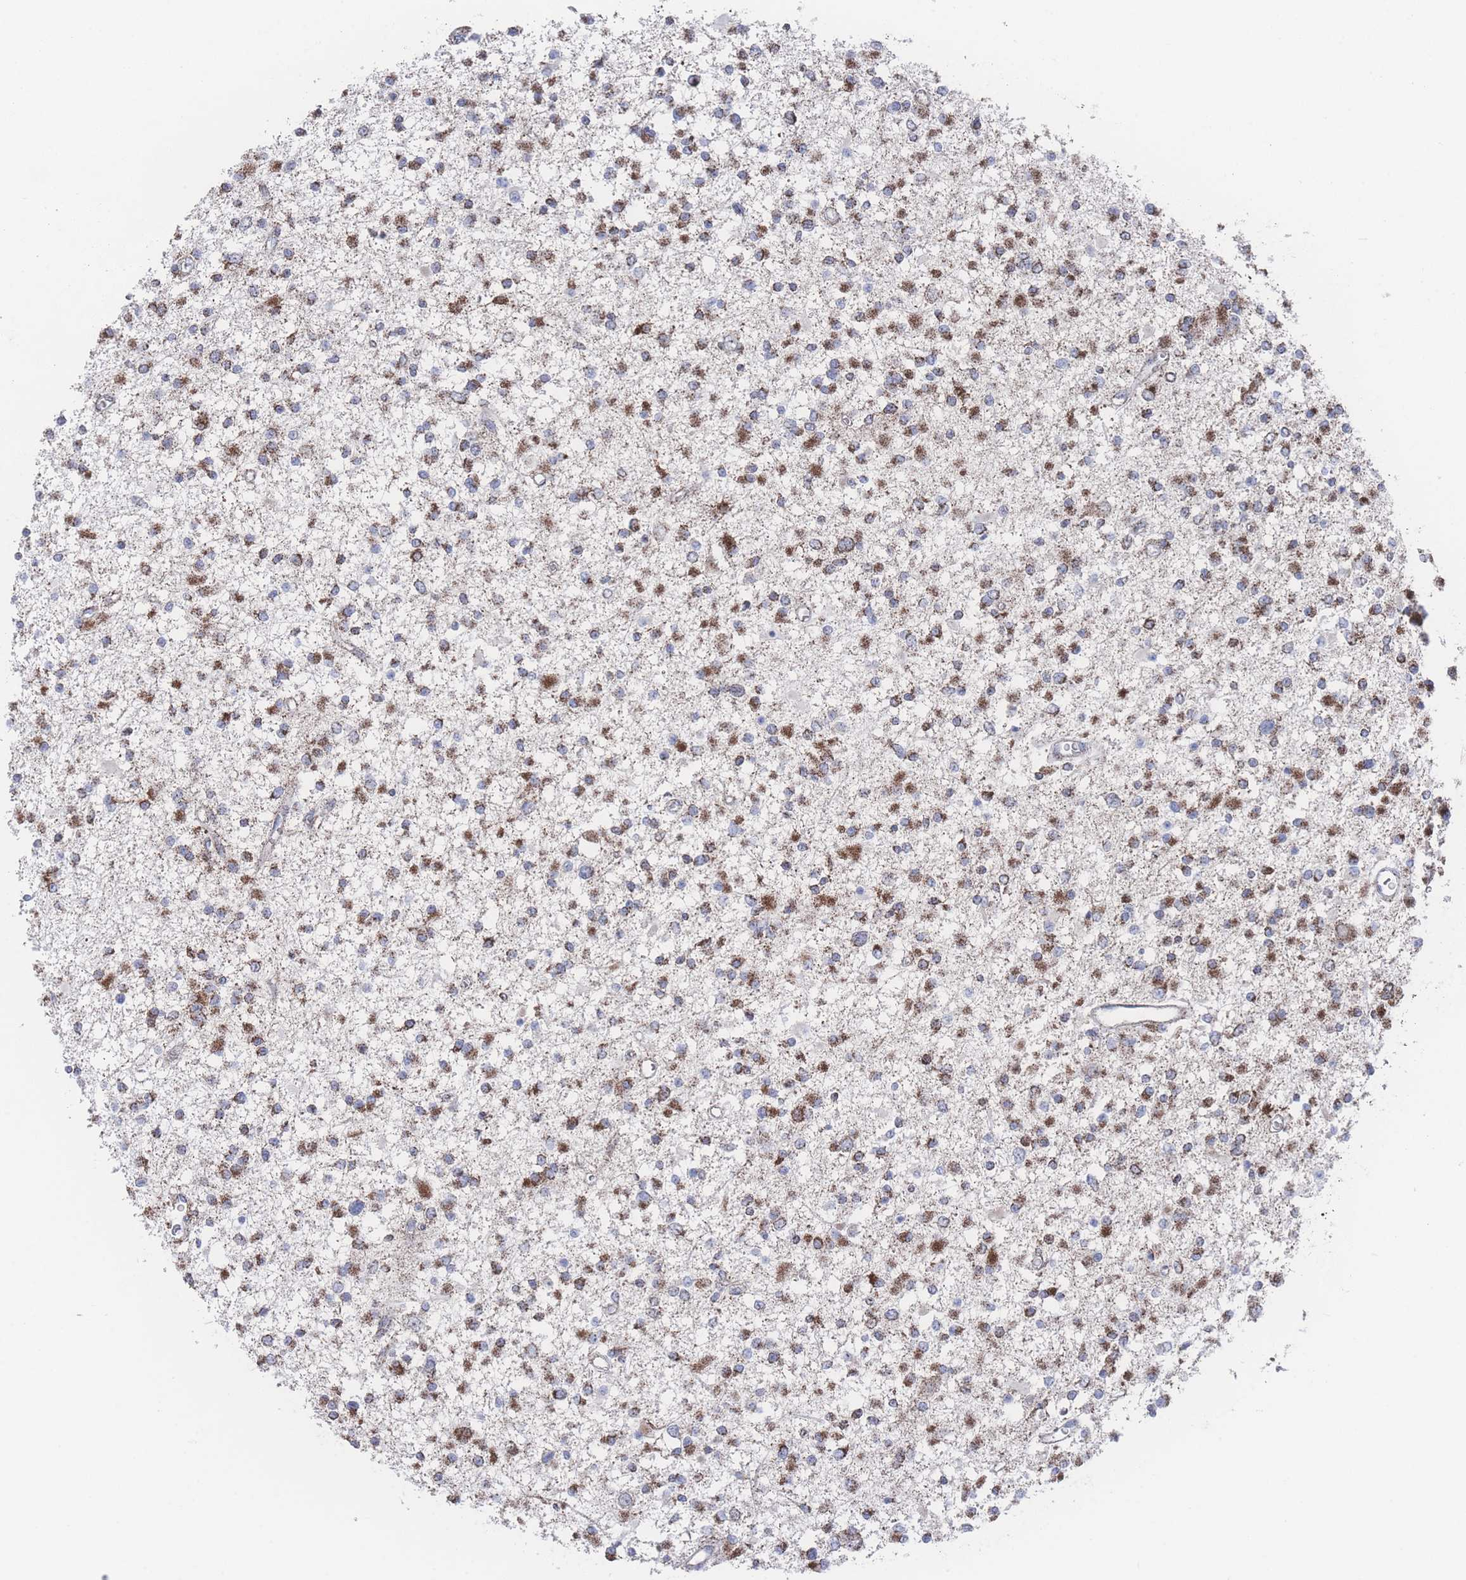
{"staining": {"intensity": "strong", "quantity": ">75%", "location": "cytoplasmic/membranous"}, "tissue": "glioma", "cell_type": "Tumor cells", "image_type": "cancer", "snomed": [{"axis": "morphology", "description": "Glioma, malignant, Low grade"}, {"axis": "topography", "description": "Brain"}], "caption": "Human glioma stained with a protein marker reveals strong staining in tumor cells.", "gene": "PEX14", "patient": {"sex": "female", "age": 22}}